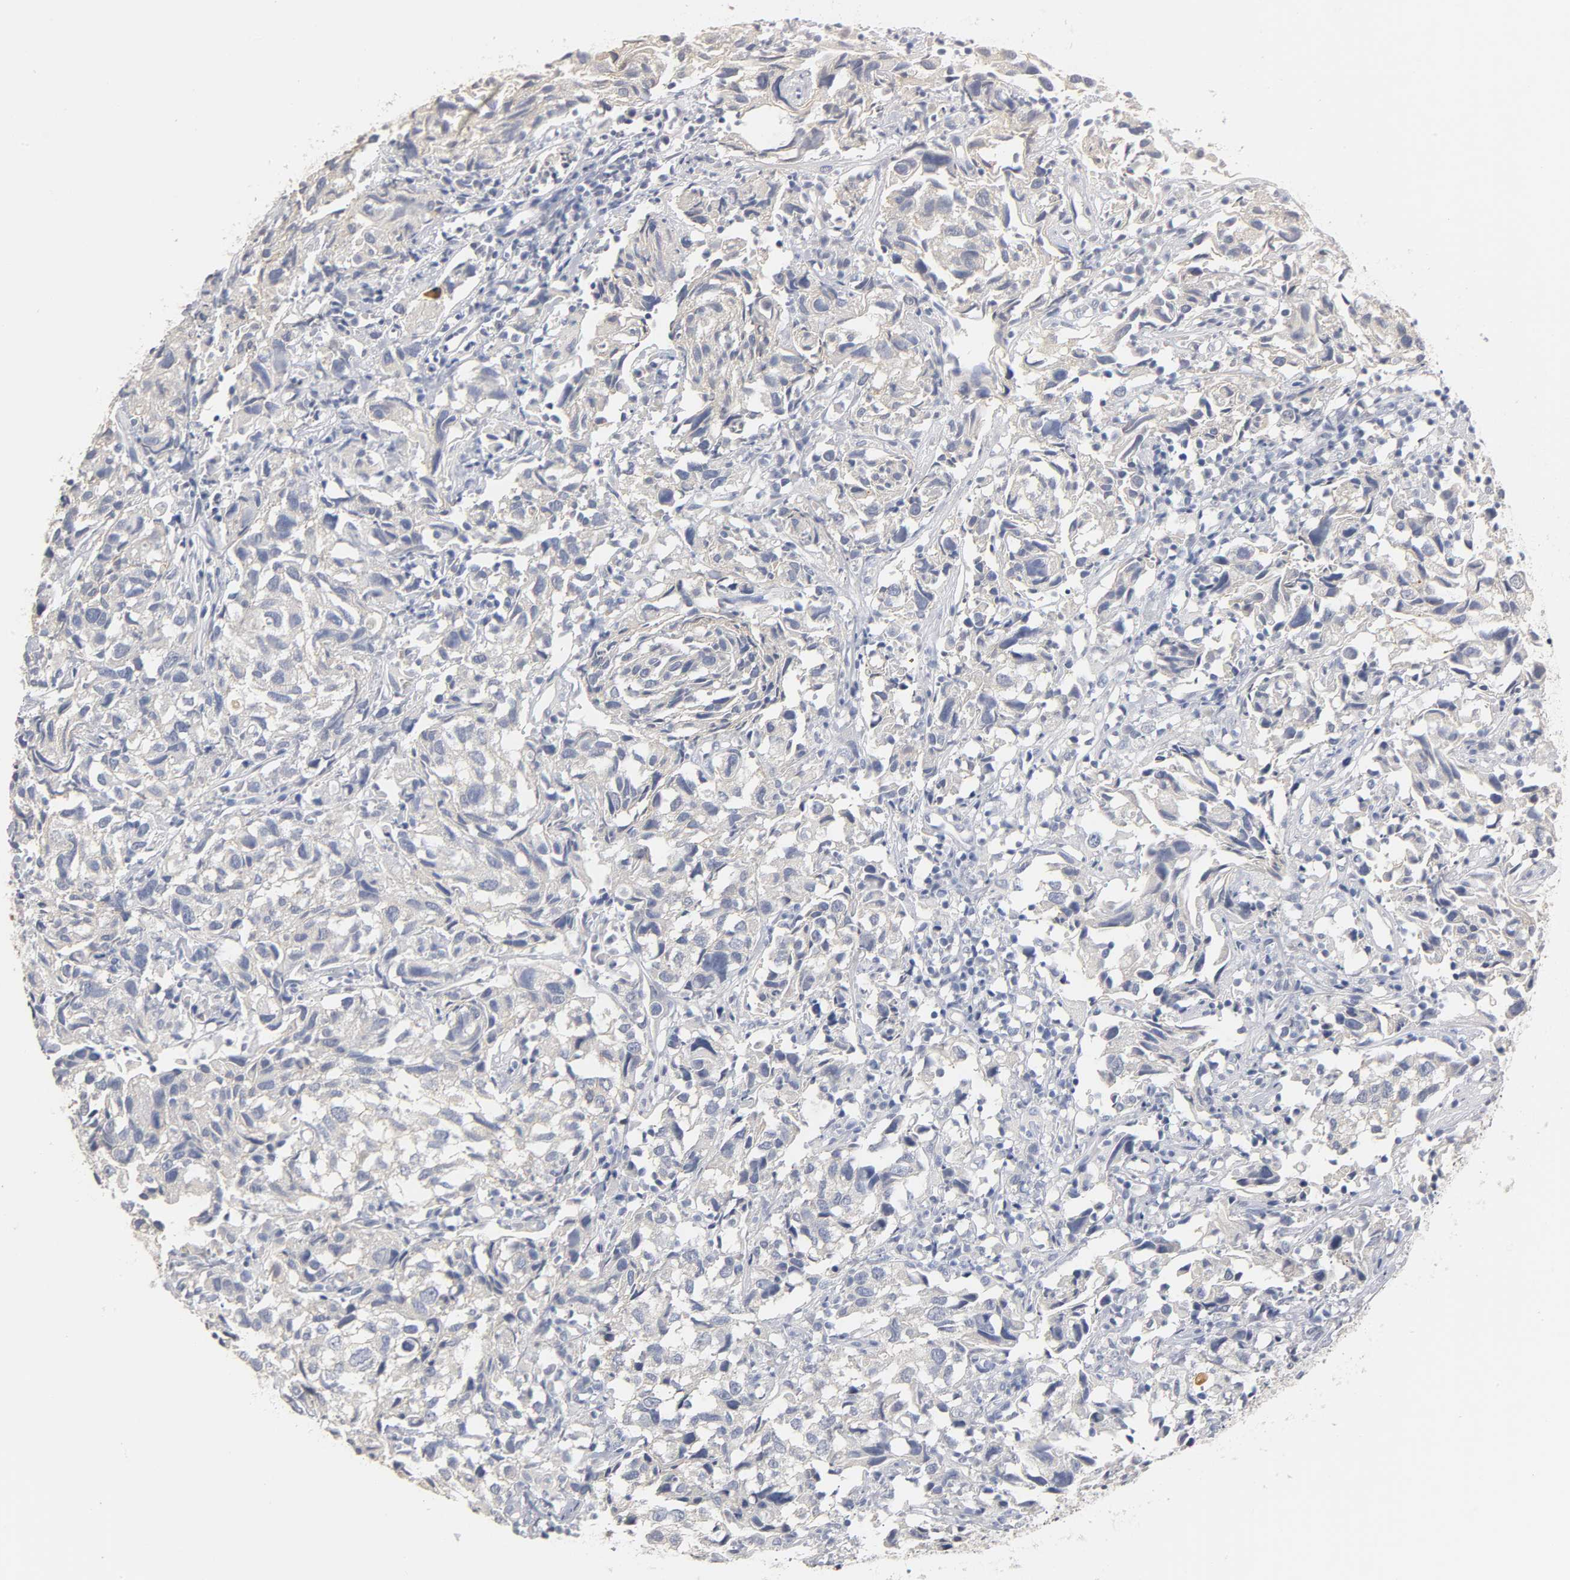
{"staining": {"intensity": "negative", "quantity": "none", "location": "none"}, "tissue": "urothelial cancer", "cell_type": "Tumor cells", "image_type": "cancer", "snomed": [{"axis": "morphology", "description": "Urothelial carcinoma, High grade"}, {"axis": "topography", "description": "Urinary bladder"}], "caption": "IHC of urothelial cancer exhibits no staining in tumor cells. (DAB immunohistochemistry, high magnification).", "gene": "OVOL1", "patient": {"sex": "female", "age": 75}}